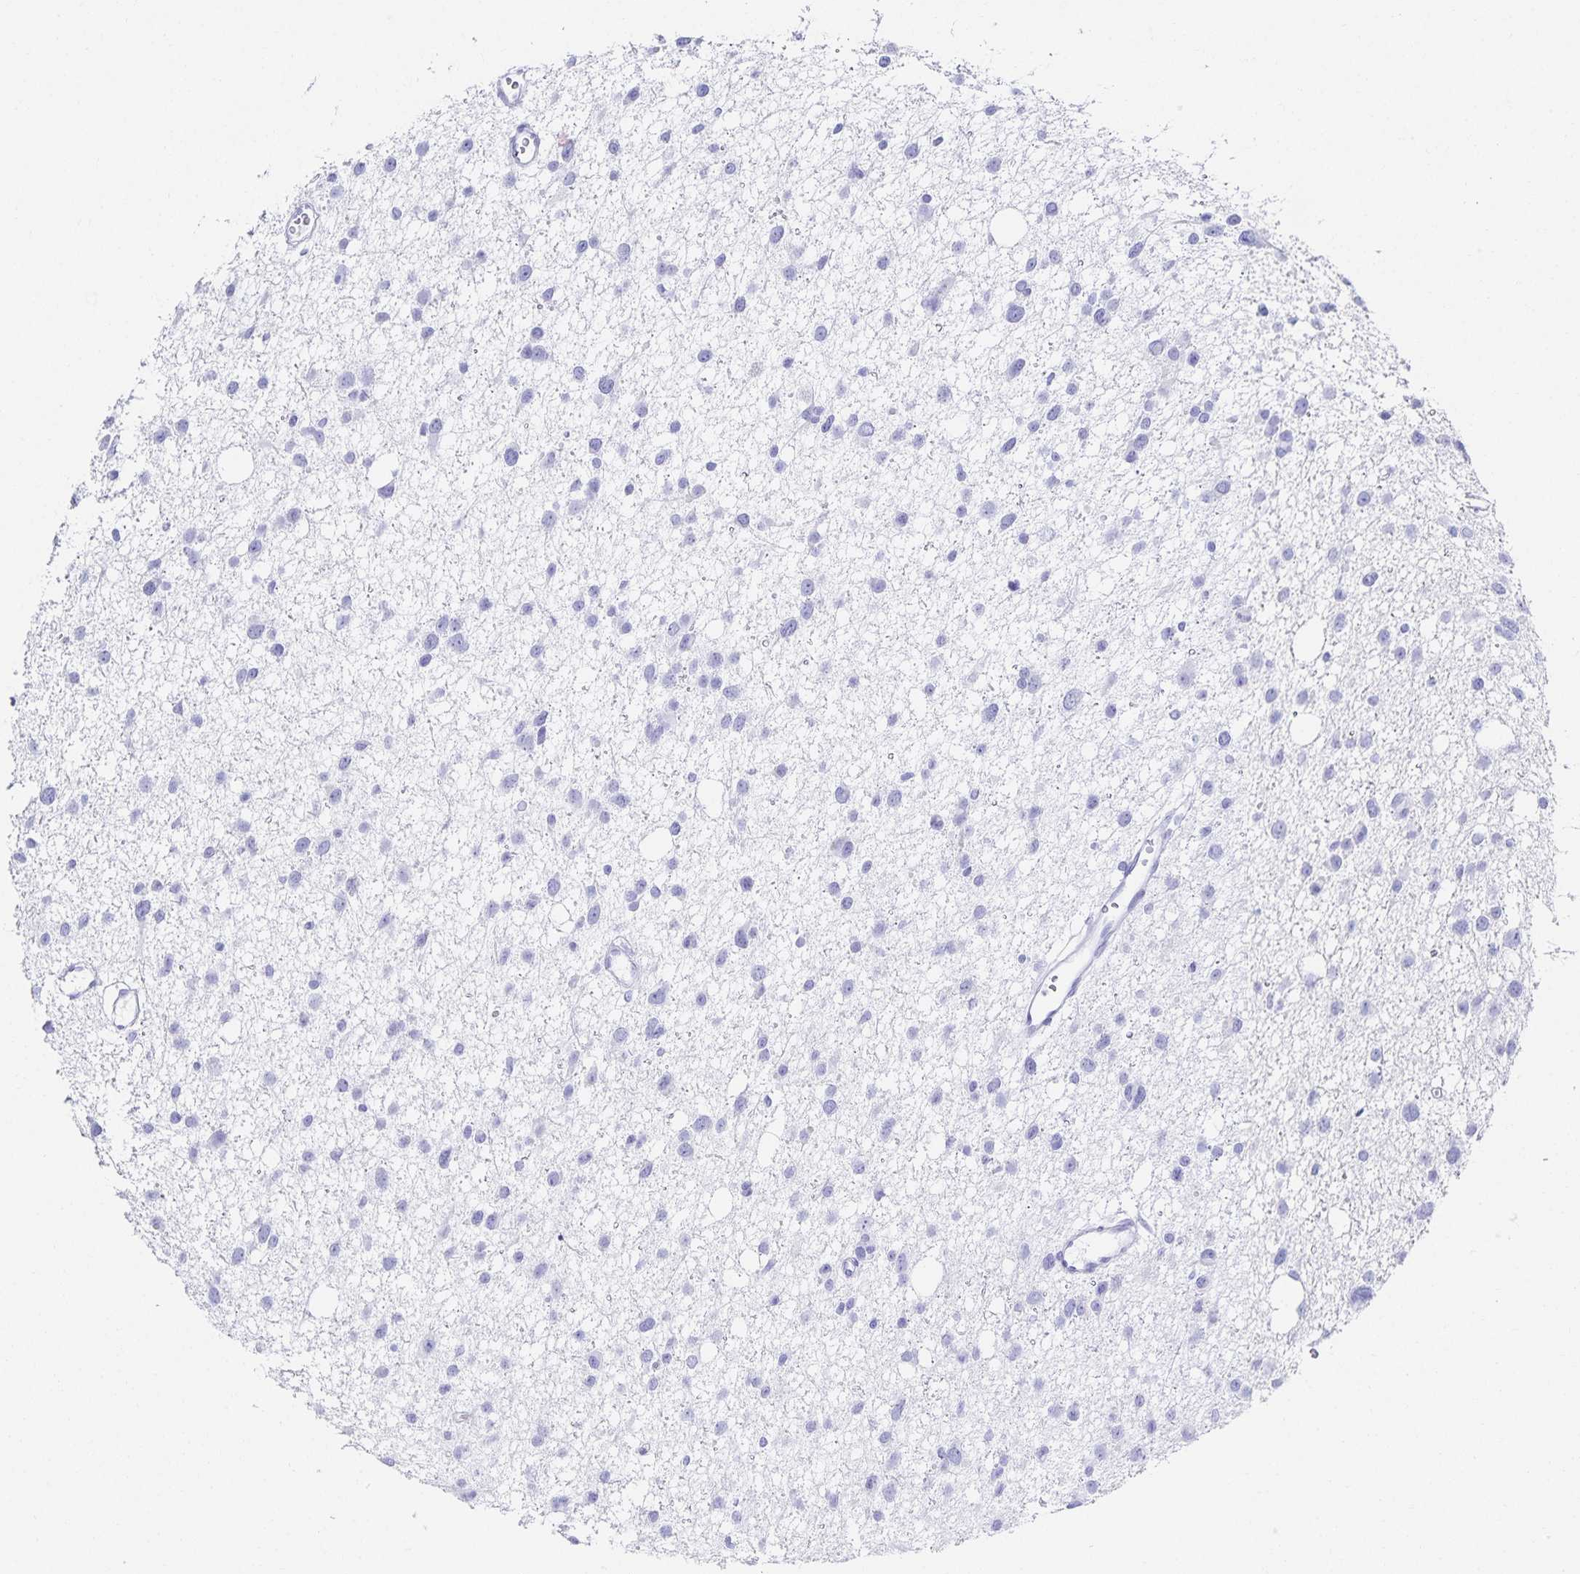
{"staining": {"intensity": "negative", "quantity": "none", "location": "none"}, "tissue": "glioma", "cell_type": "Tumor cells", "image_type": "cancer", "snomed": [{"axis": "morphology", "description": "Glioma, malignant, High grade"}, {"axis": "topography", "description": "Brain"}], "caption": "This is an immunohistochemistry photomicrograph of human glioma. There is no staining in tumor cells.", "gene": "SNTN", "patient": {"sex": "male", "age": 23}}